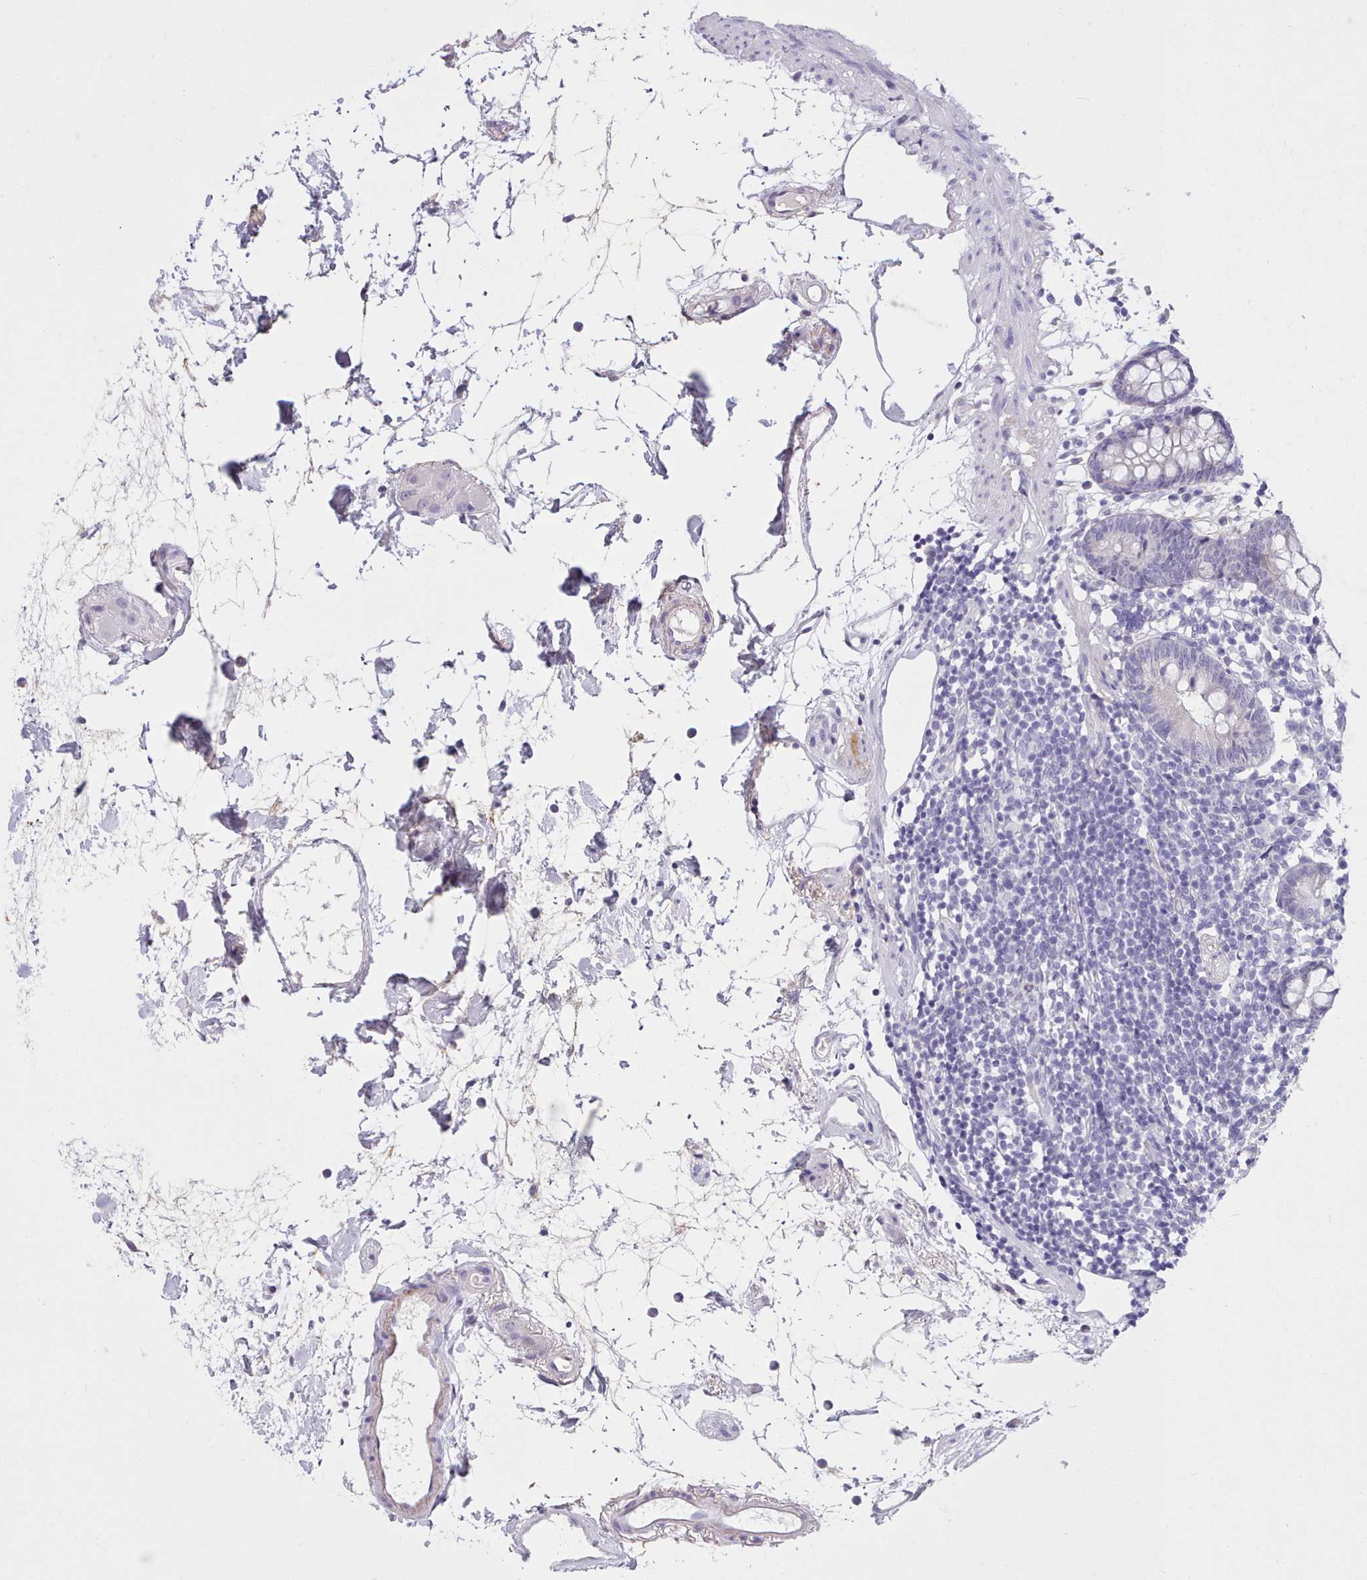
{"staining": {"intensity": "negative", "quantity": "none", "location": "none"}, "tissue": "colon", "cell_type": "Endothelial cells", "image_type": "normal", "snomed": [{"axis": "morphology", "description": "Normal tissue, NOS"}, {"axis": "topography", "description": "Colon"}], "caption": "There is no significant staining in endothelial cells of colon. The staining was performed using DAB to visualize the protein expression in brown, while the nuclei were stained in blue with hematoxylin (Magnification: 20x).", "gene": "CYP2A13", "patient": {"sex": "female", "age": 84}}